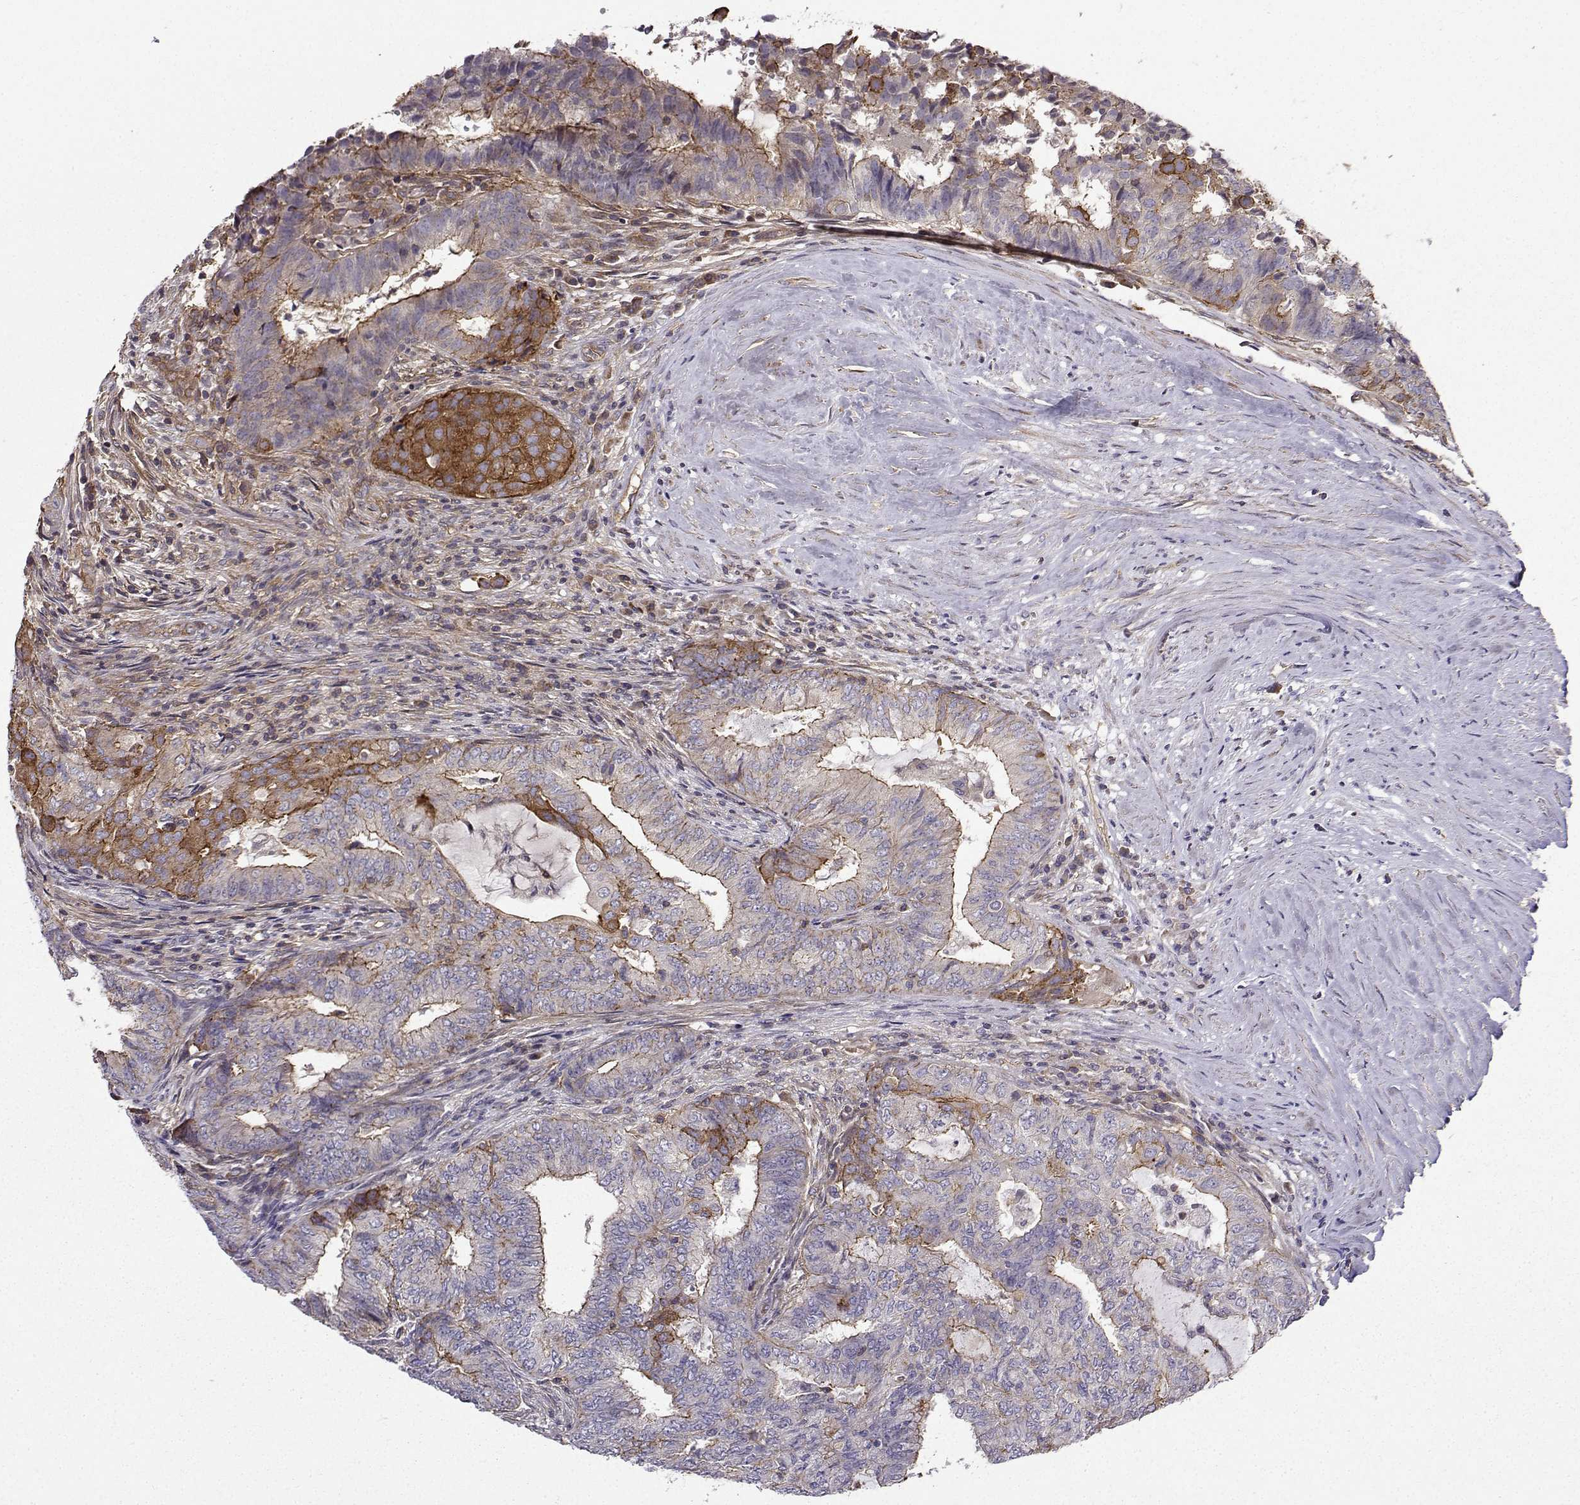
{"staining": {"intensity": "strong", "quantity": "<25%", "location": "cytoplasmic/membranous"}, "tissue": "endometrial cancer", "cell_type": "Tumor cells", "image_type": "cancer", "snomed": [{"axis": "morphology", "description": "Adenocarcinoma, NOS"}, {"axis": "topography", "description": "Endometrium"}], "caption": "Tumor cells demonstrate medium levels of strong cytoplasmic/membranous expression in about <25% of cells in adenocarcinoma (endometrial).", "gene": "ITGB8", "patient": {"sex": "female", "age": 62}}